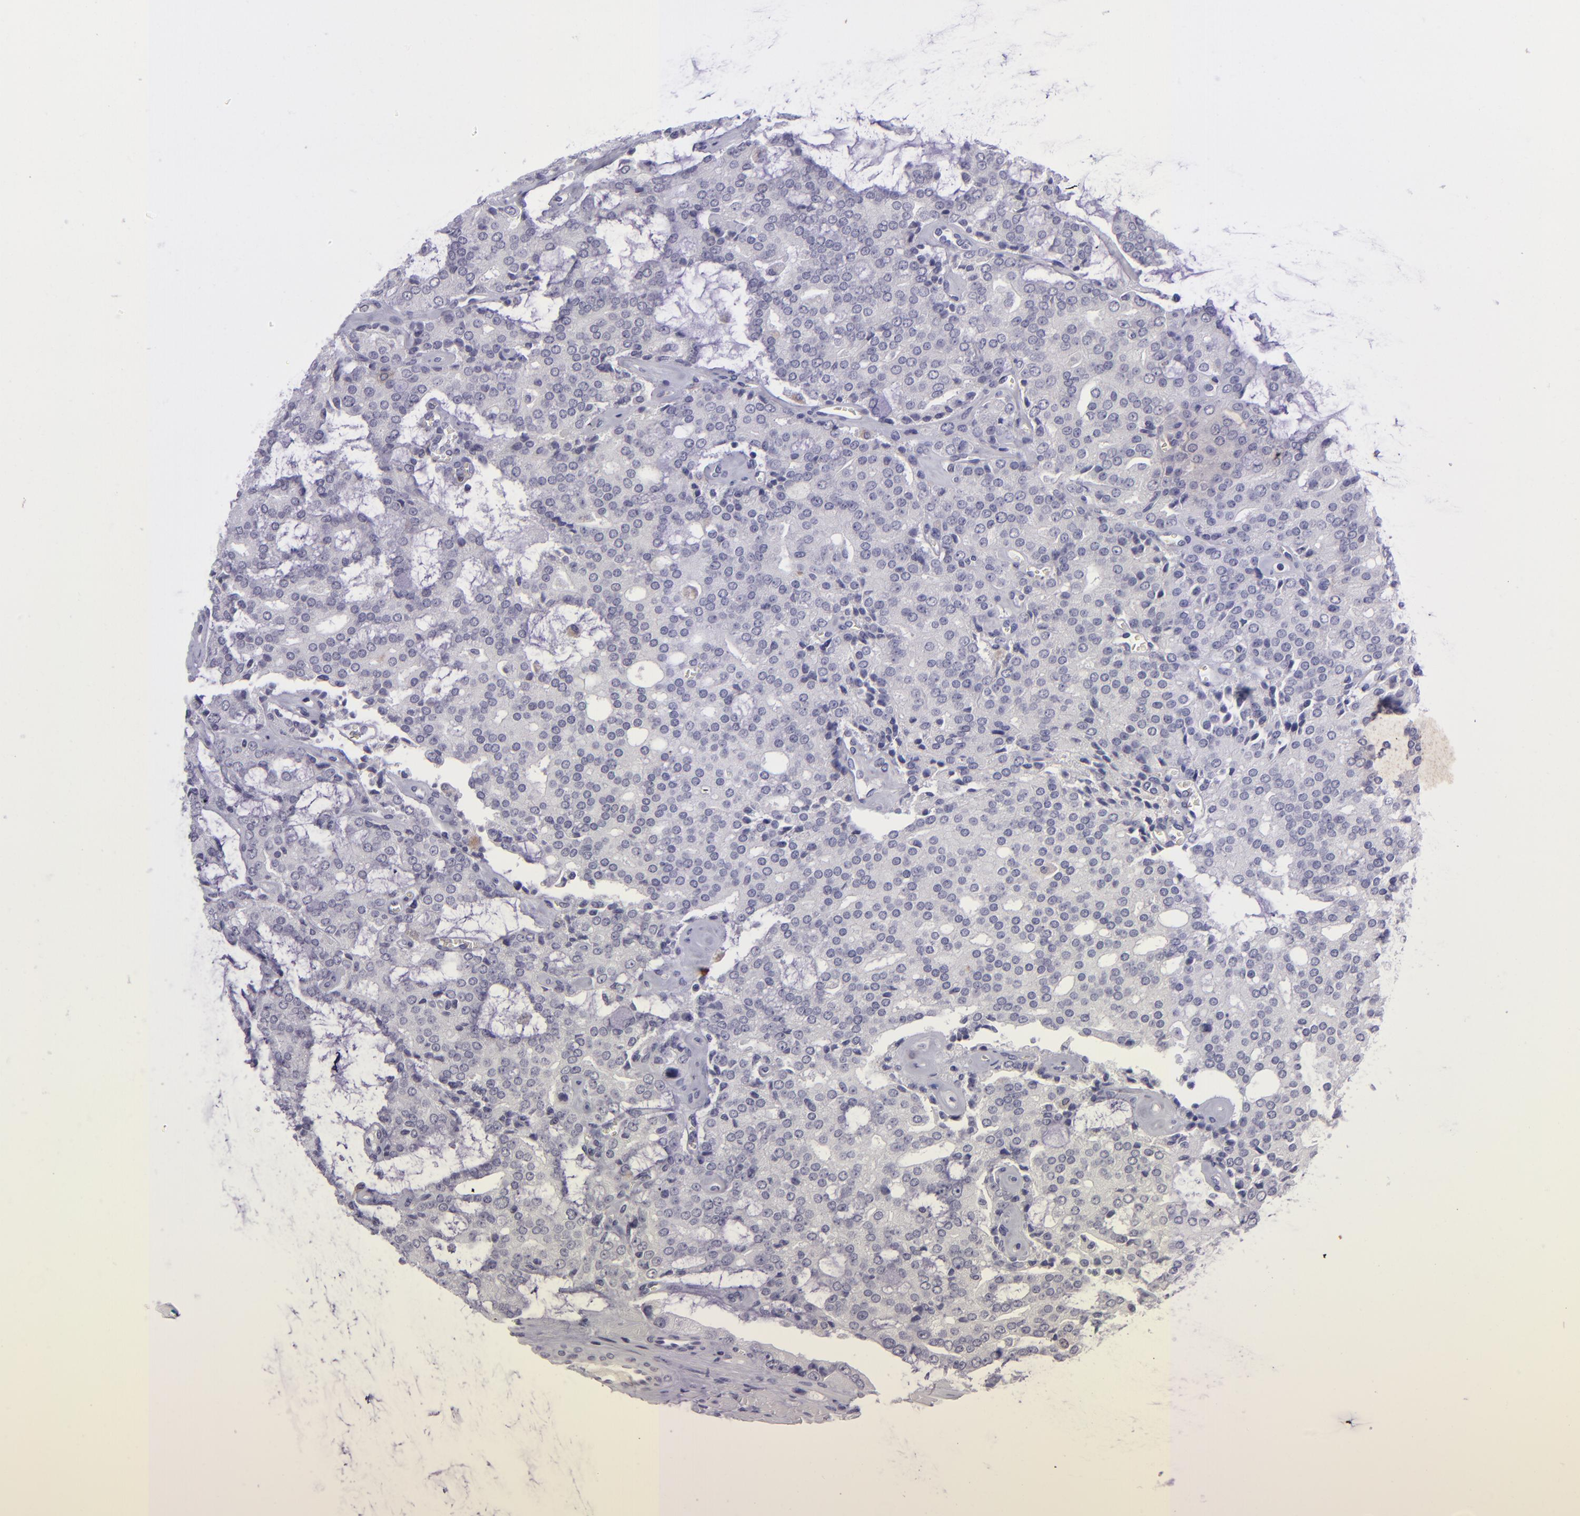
{"staining": {"intensity": "negative", "quantity": "none", "location": "none"}, "tissue": "prostate cancer", "cell_type": "Tumor cells", "image_type": "cancer", "snomed": [{"axis": "morphology", "description": "Adenocarcinoma, High grade"}, {"axis": "topography", "description": "Prostate"}], "caption": "IHC of human prostate cancer (high-grade adenocarcinoma) demonstrates no expression in tumor cells. Nuclei are stained in blue.", "gene": "POU2F2", "patient": {"sex": "male", "age": 67}}